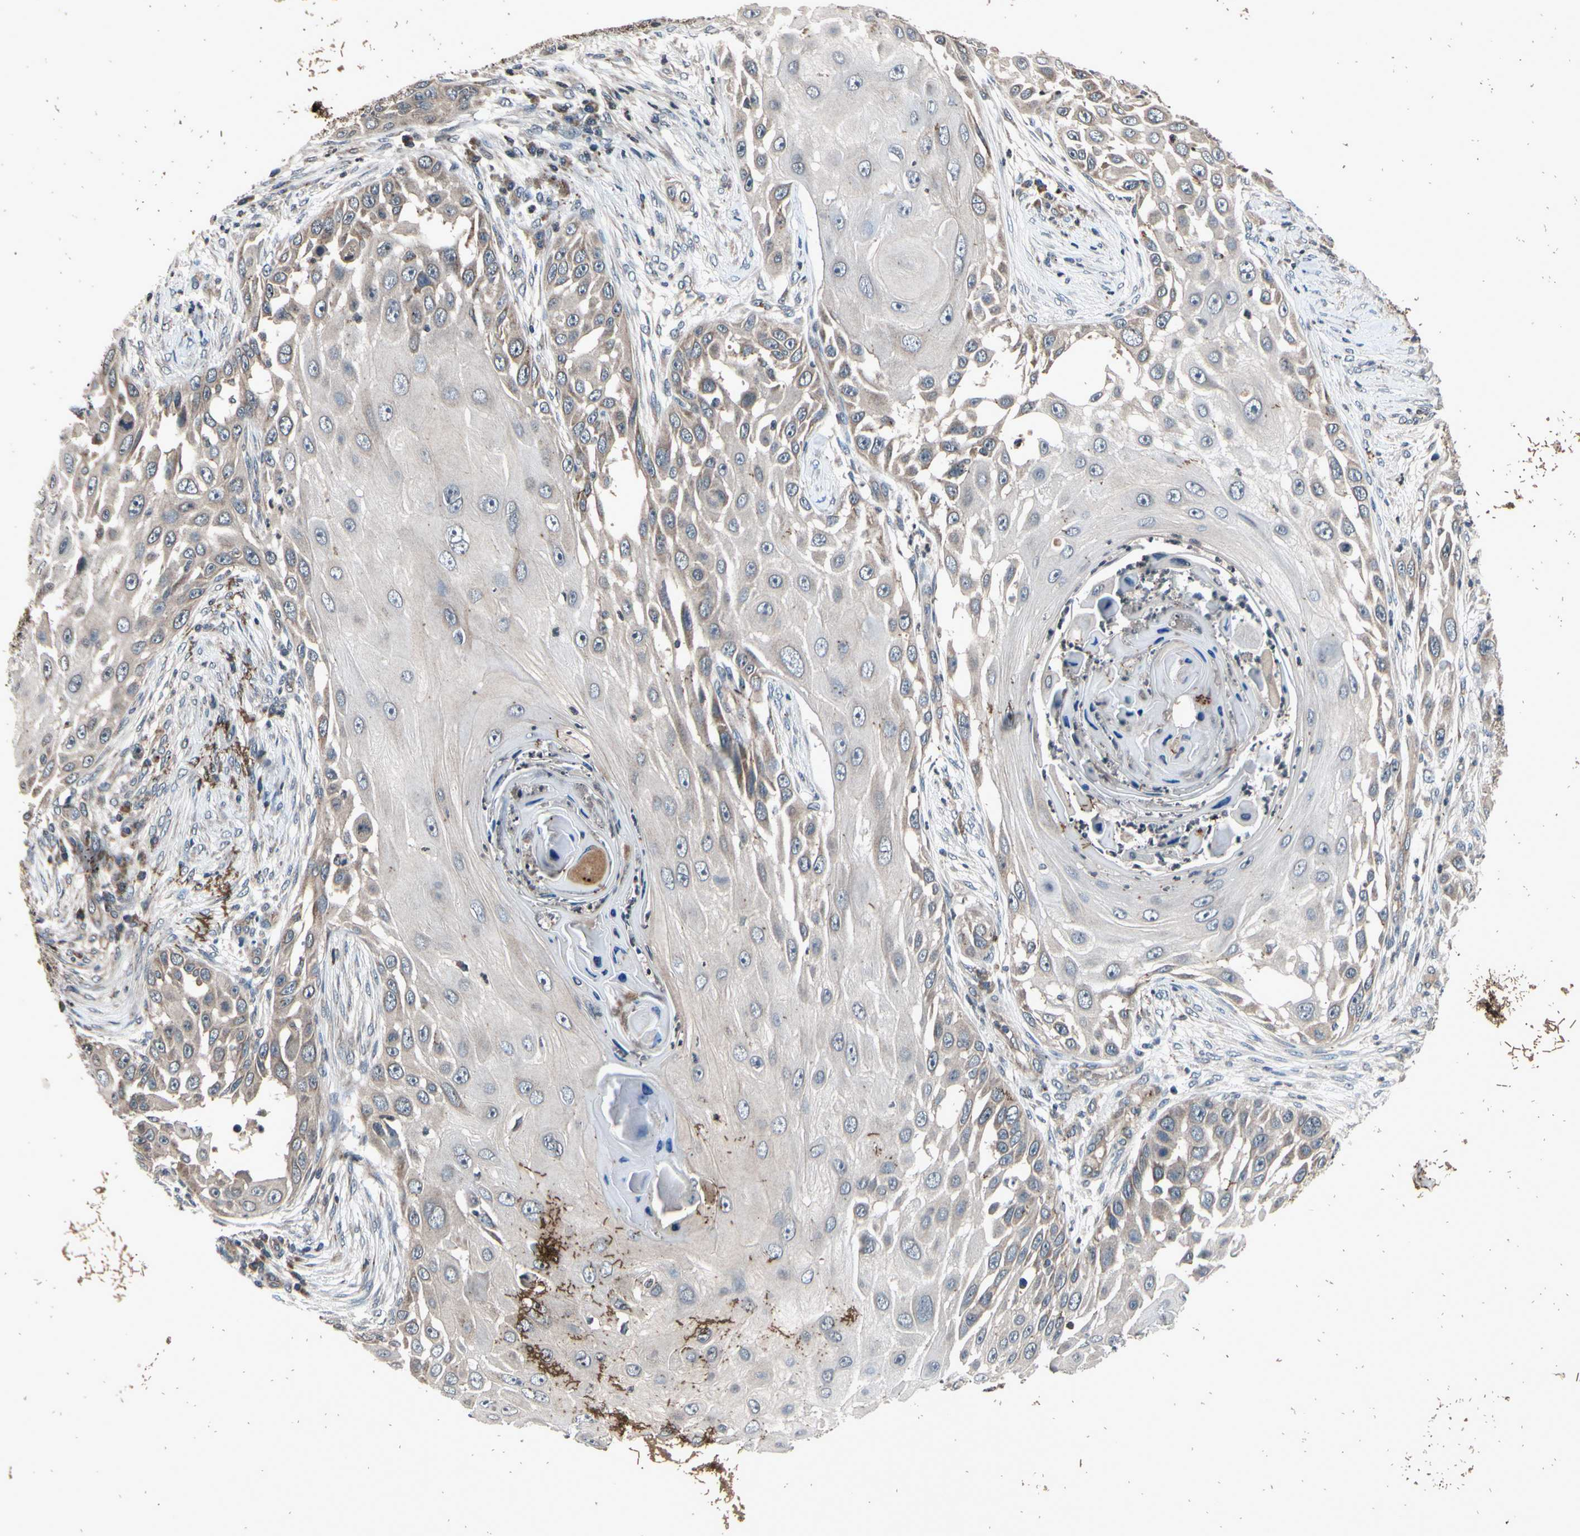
{"staining": {"intensity": "moderate", "quantity": "25%-75%", "location": "cytoplasmic/membranous"}, "tissue": "skin cancer", "cell_type": "Tumor cells", "image_type": "cancer", "snomed": [{"axis": "morphology", "description": "Squamous cell carcinoma, NOS"}, {"axis": "topography", "description": "Skin"}], "caption": "Brown immunohistochemical staining in human skin squamous cell carcinoma exhibits moderate cytoplasmic/membranous staining in approximately 25%-75% of tumor cells.", "gene": "MBTPS2", "patient": {"sex": "female", "age": 44}}